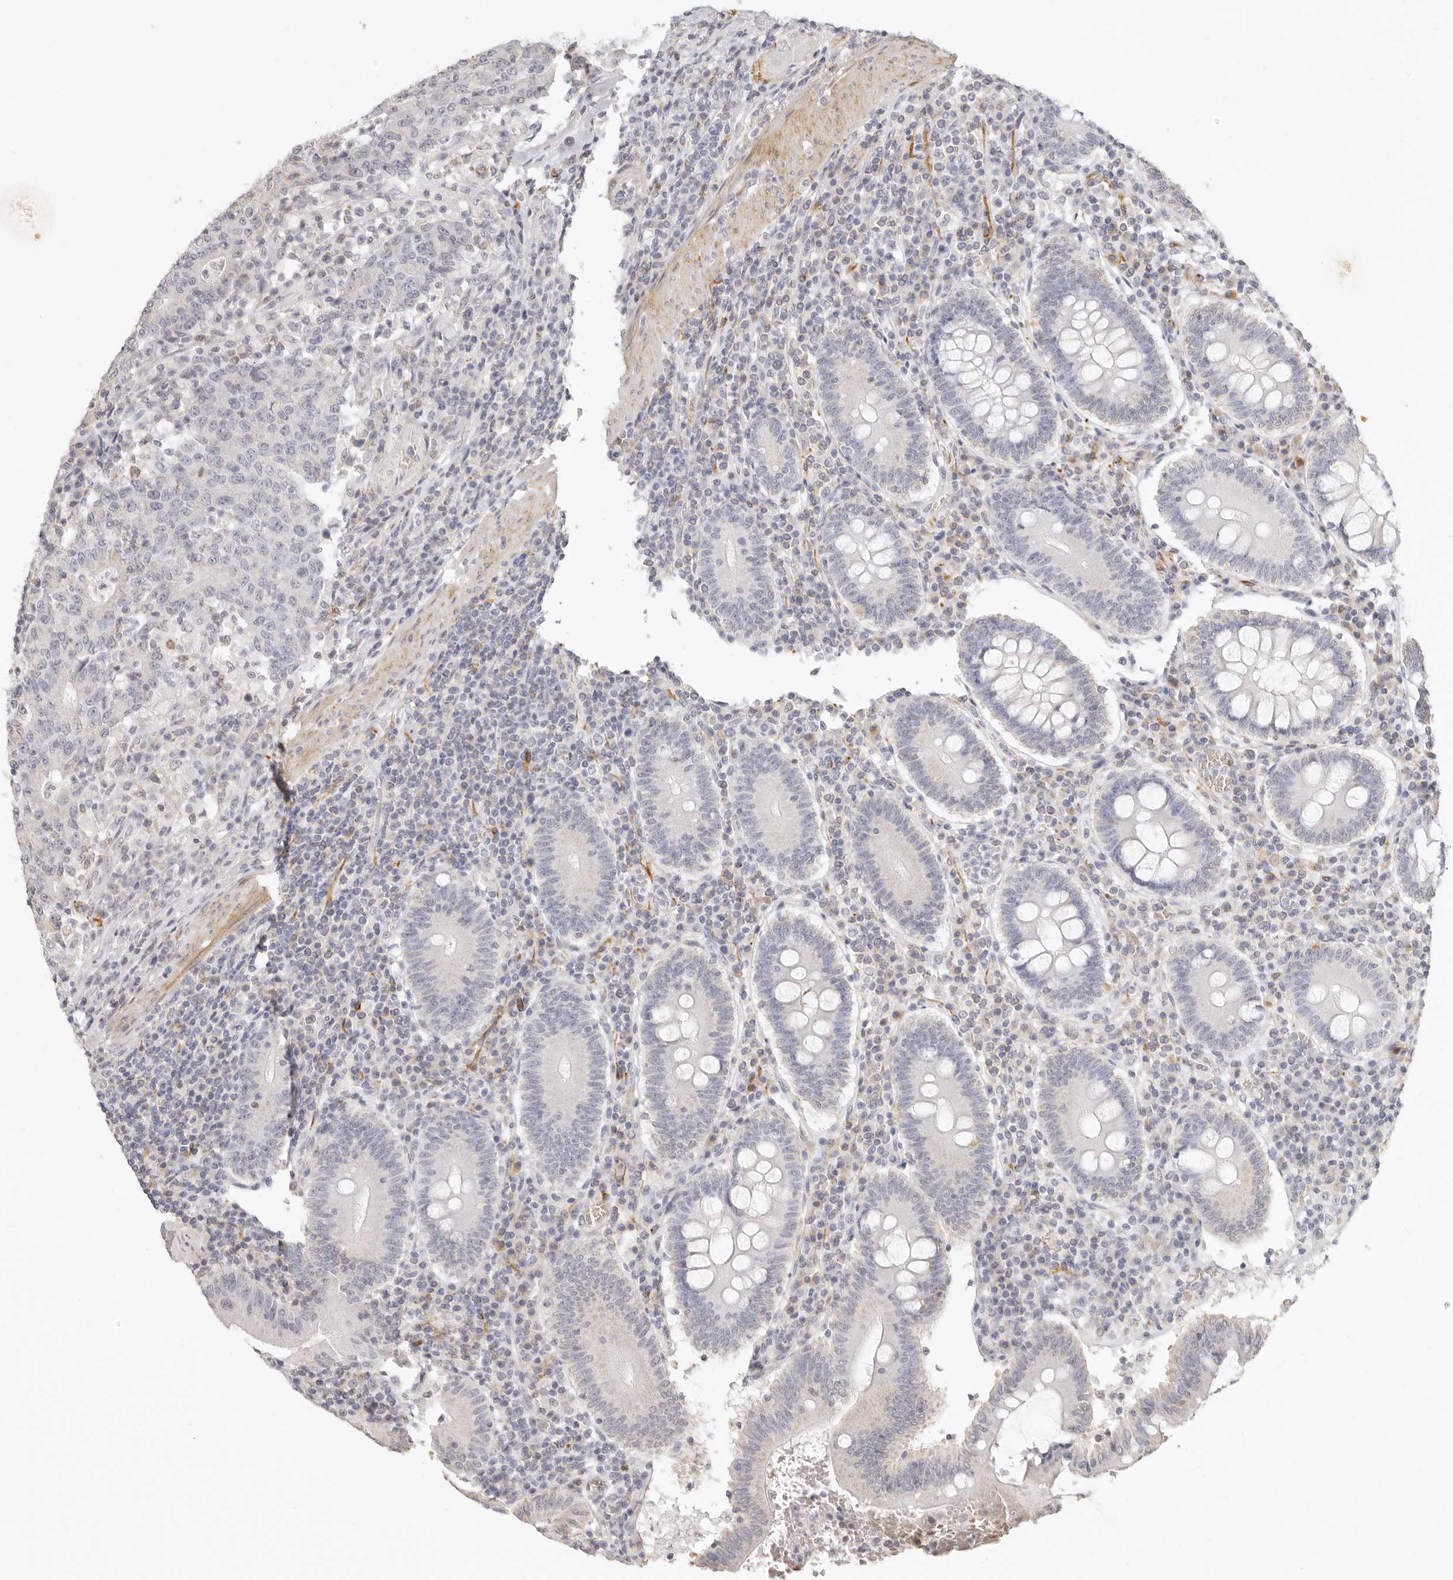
{"staining": {"intensity": "negative", "quantity": "none", "location": "none"}, "tissue": "colorectal cancer", "cell_type": "Tumor cells", "image_type": "cancer", "snomed": [{"axis": "morphology", "description": "Adenocarcinoma, NOS"}, {"axis": "topography", "description": "Colon"}], "caption": "Human adenocarcinoma (colorectal) stained for a protein using immunohistochemistry (IHC) demonstrates no expression in tumor cells.", "gene": "NIBAN1", "patient": {"sex": "female", "age": 75}}